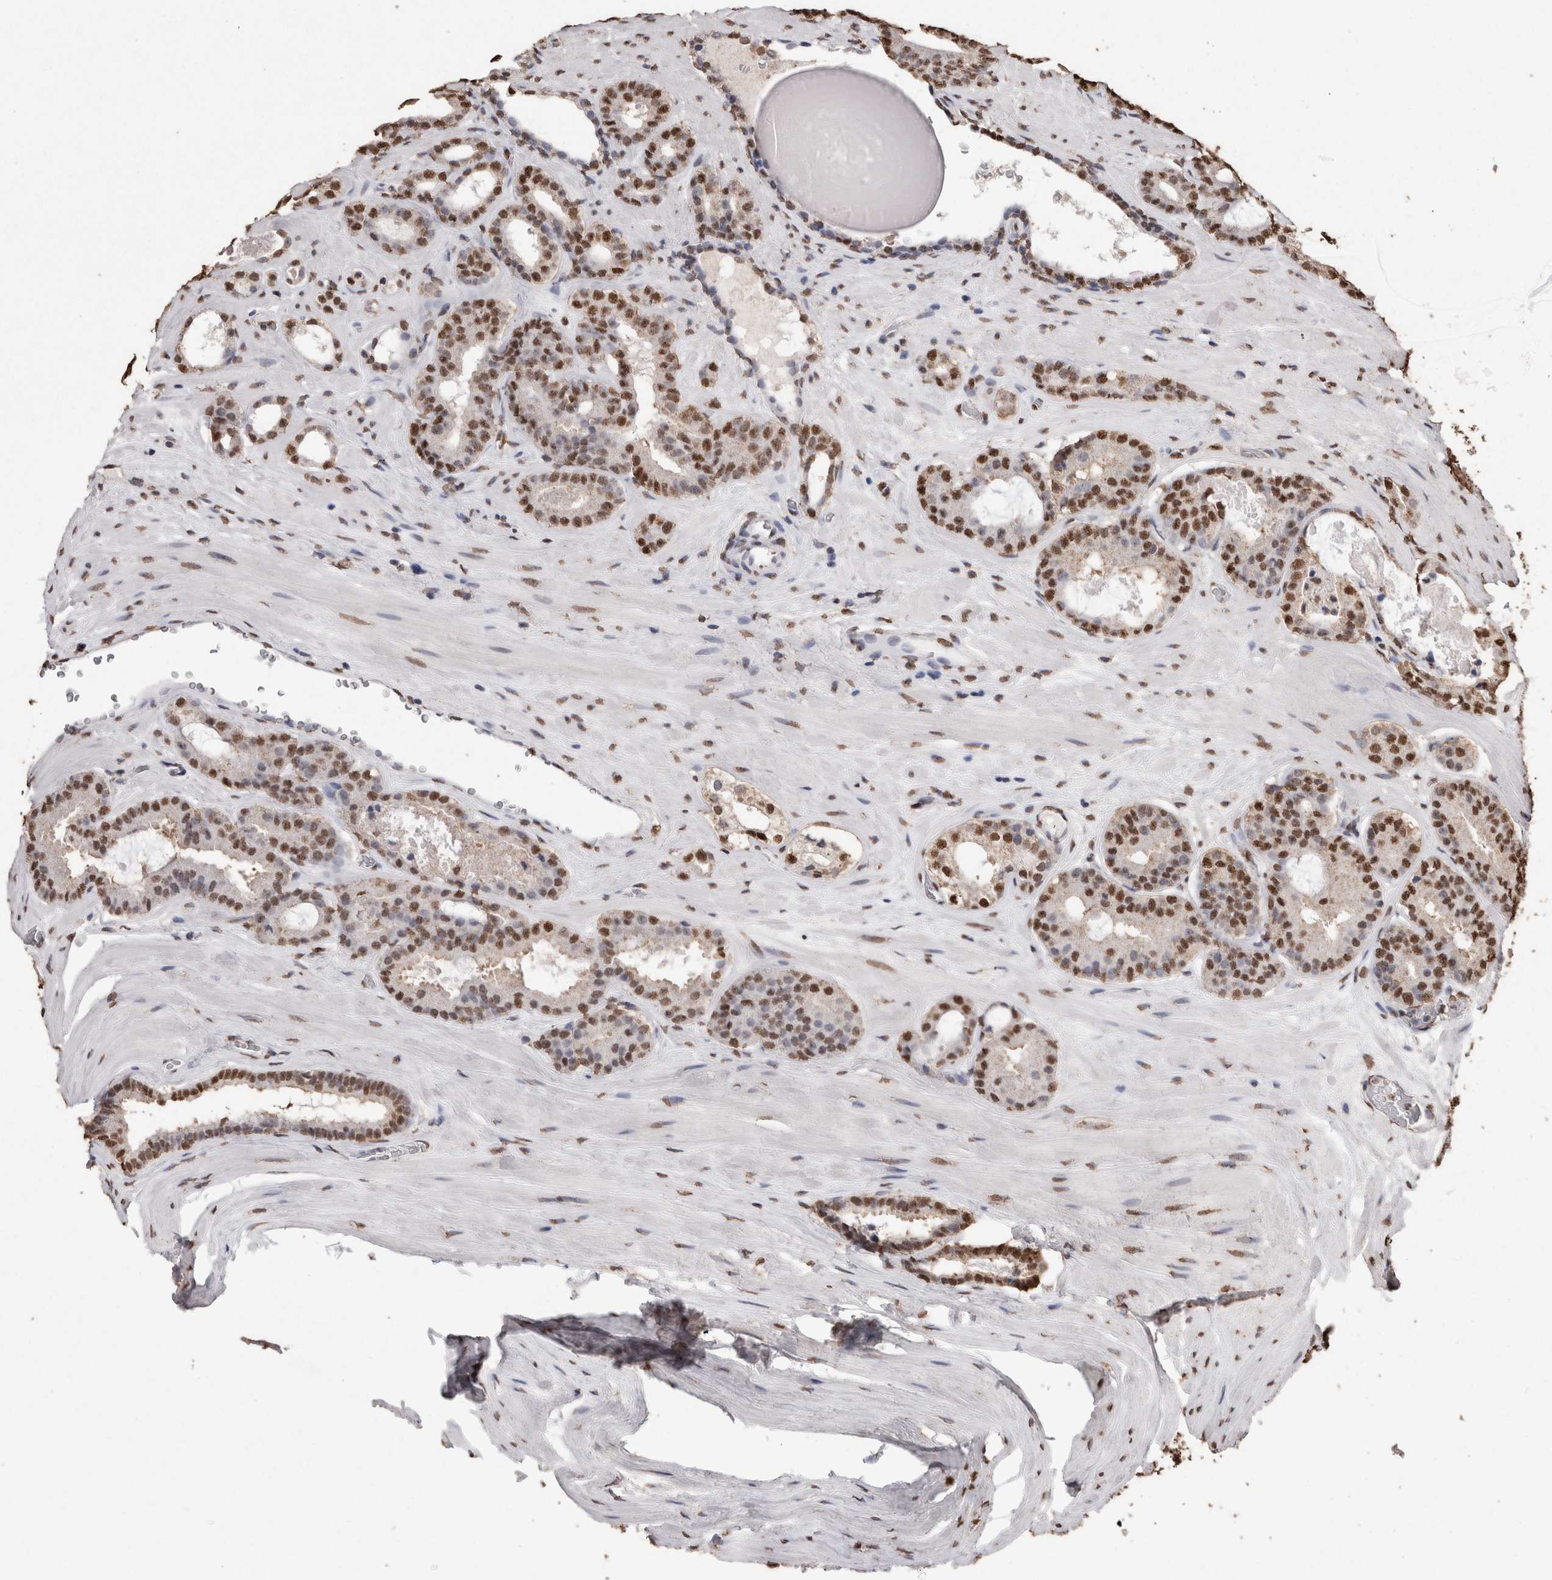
{"staining": {"intensity": "strong", "quantity": ">75%", "location": "nuclear"}, "tissue": "prostate cancer", "cell_type": "Tumor cells", "image_type": "cancer", "snomed": [{"axis": "morphology", "description": "Adenocarcinoma, High grade"}, {"axis": "topography", "description": "Prostate"}], "caption": "Tumor cells exhibit high levels of strong nuclear expression in approximately >75% of cells in human prostate cancer.", "gene": "NTHL1", "patient": {"sex": "male", "age": 60}}